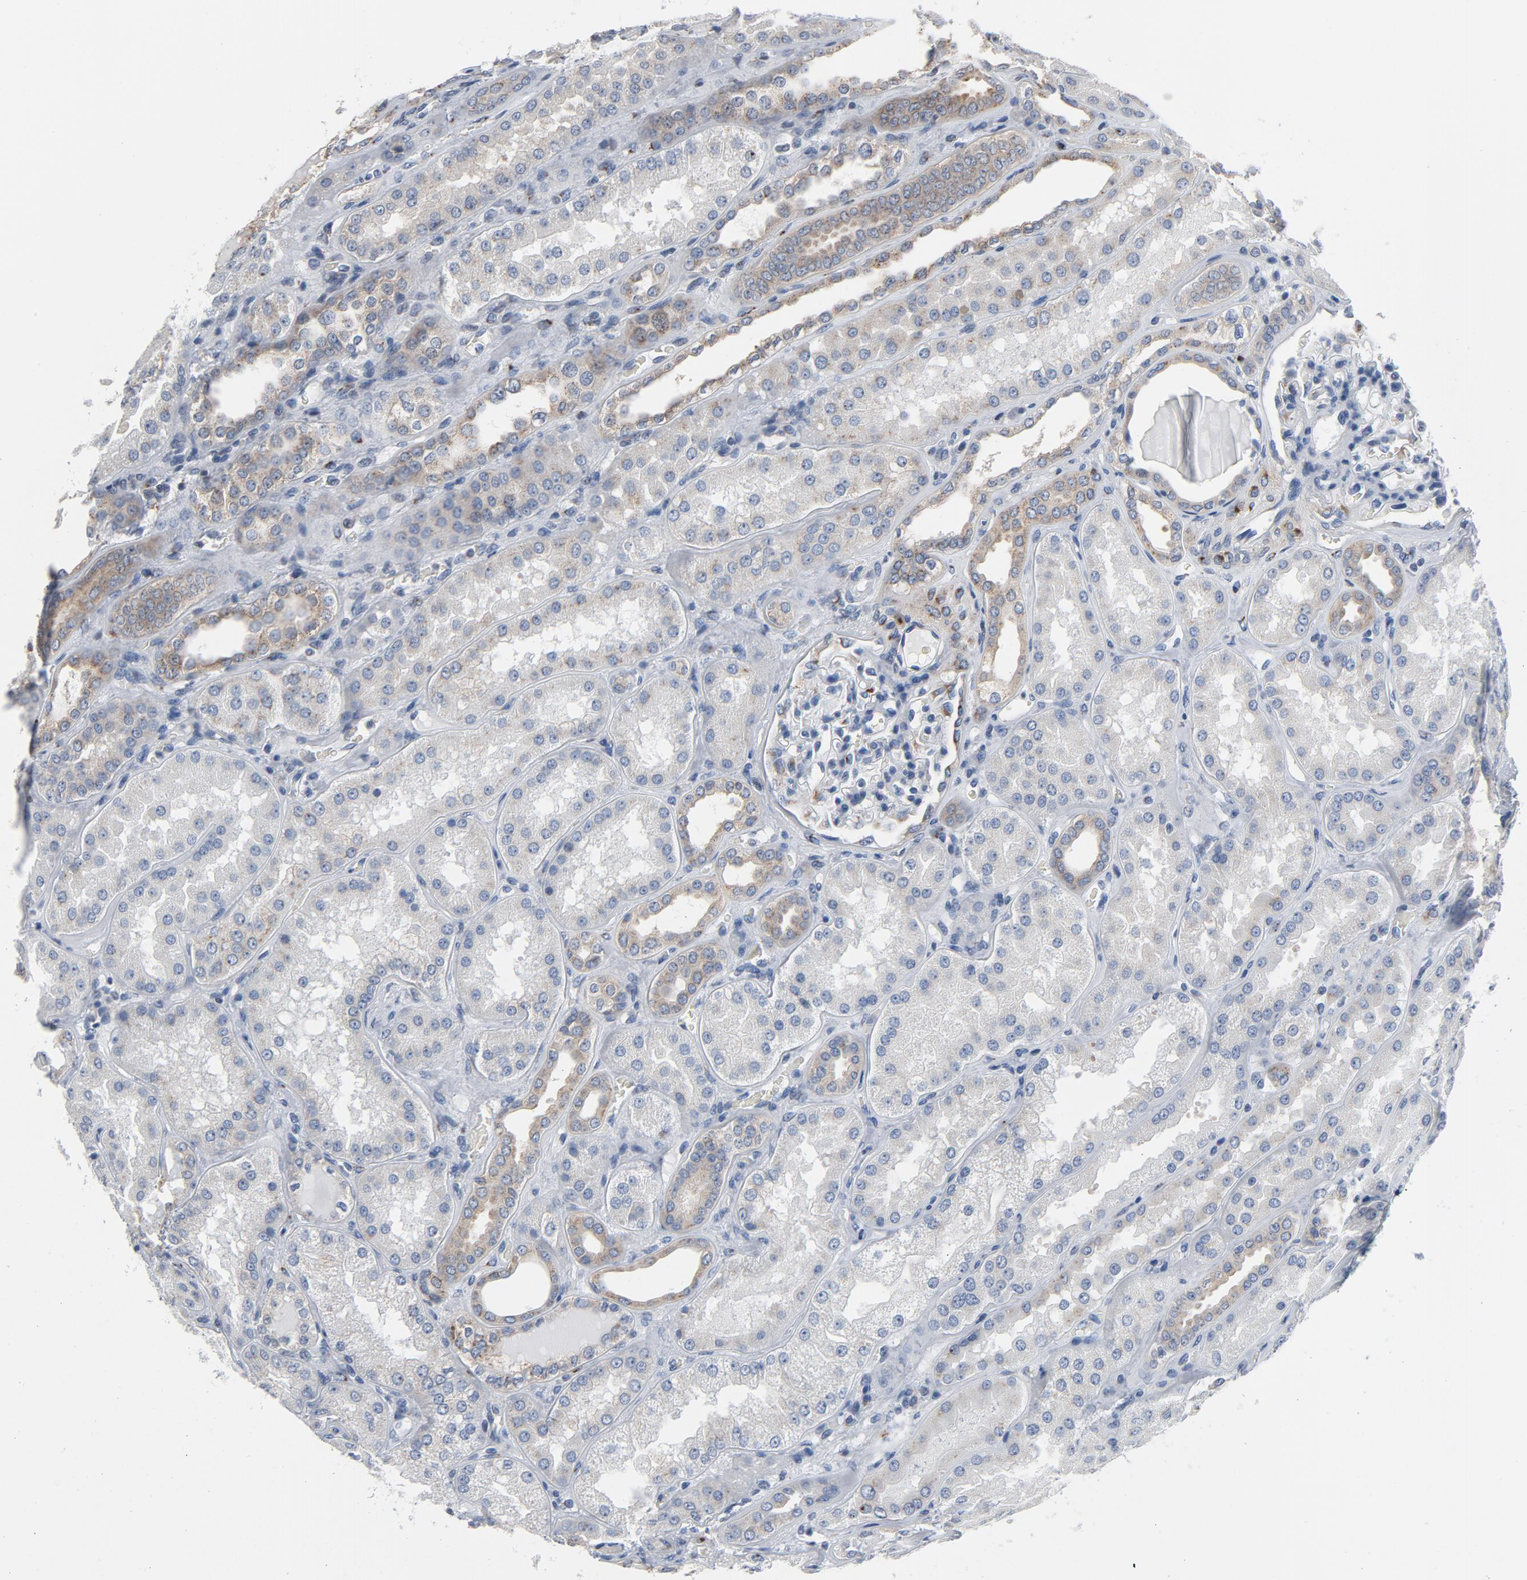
{"staining": {"intensity": "negative", "quantity": "none", "location": "none"}, "tissue": "kidney", "cell_type": "Cells in glomeruli", "image_type": "normal", "snomed": [{"axis": "morphology", "description": "Normal tissue, NOS"}, {"axis": "topography", "description": "Kidney"}], "caption": "Immunohistochemical staining of benign human kidney exhibits no significant staining in cells in glomeruli.", "gene": "YIPF6", "patient": {"sex": "female", "age": 56}}